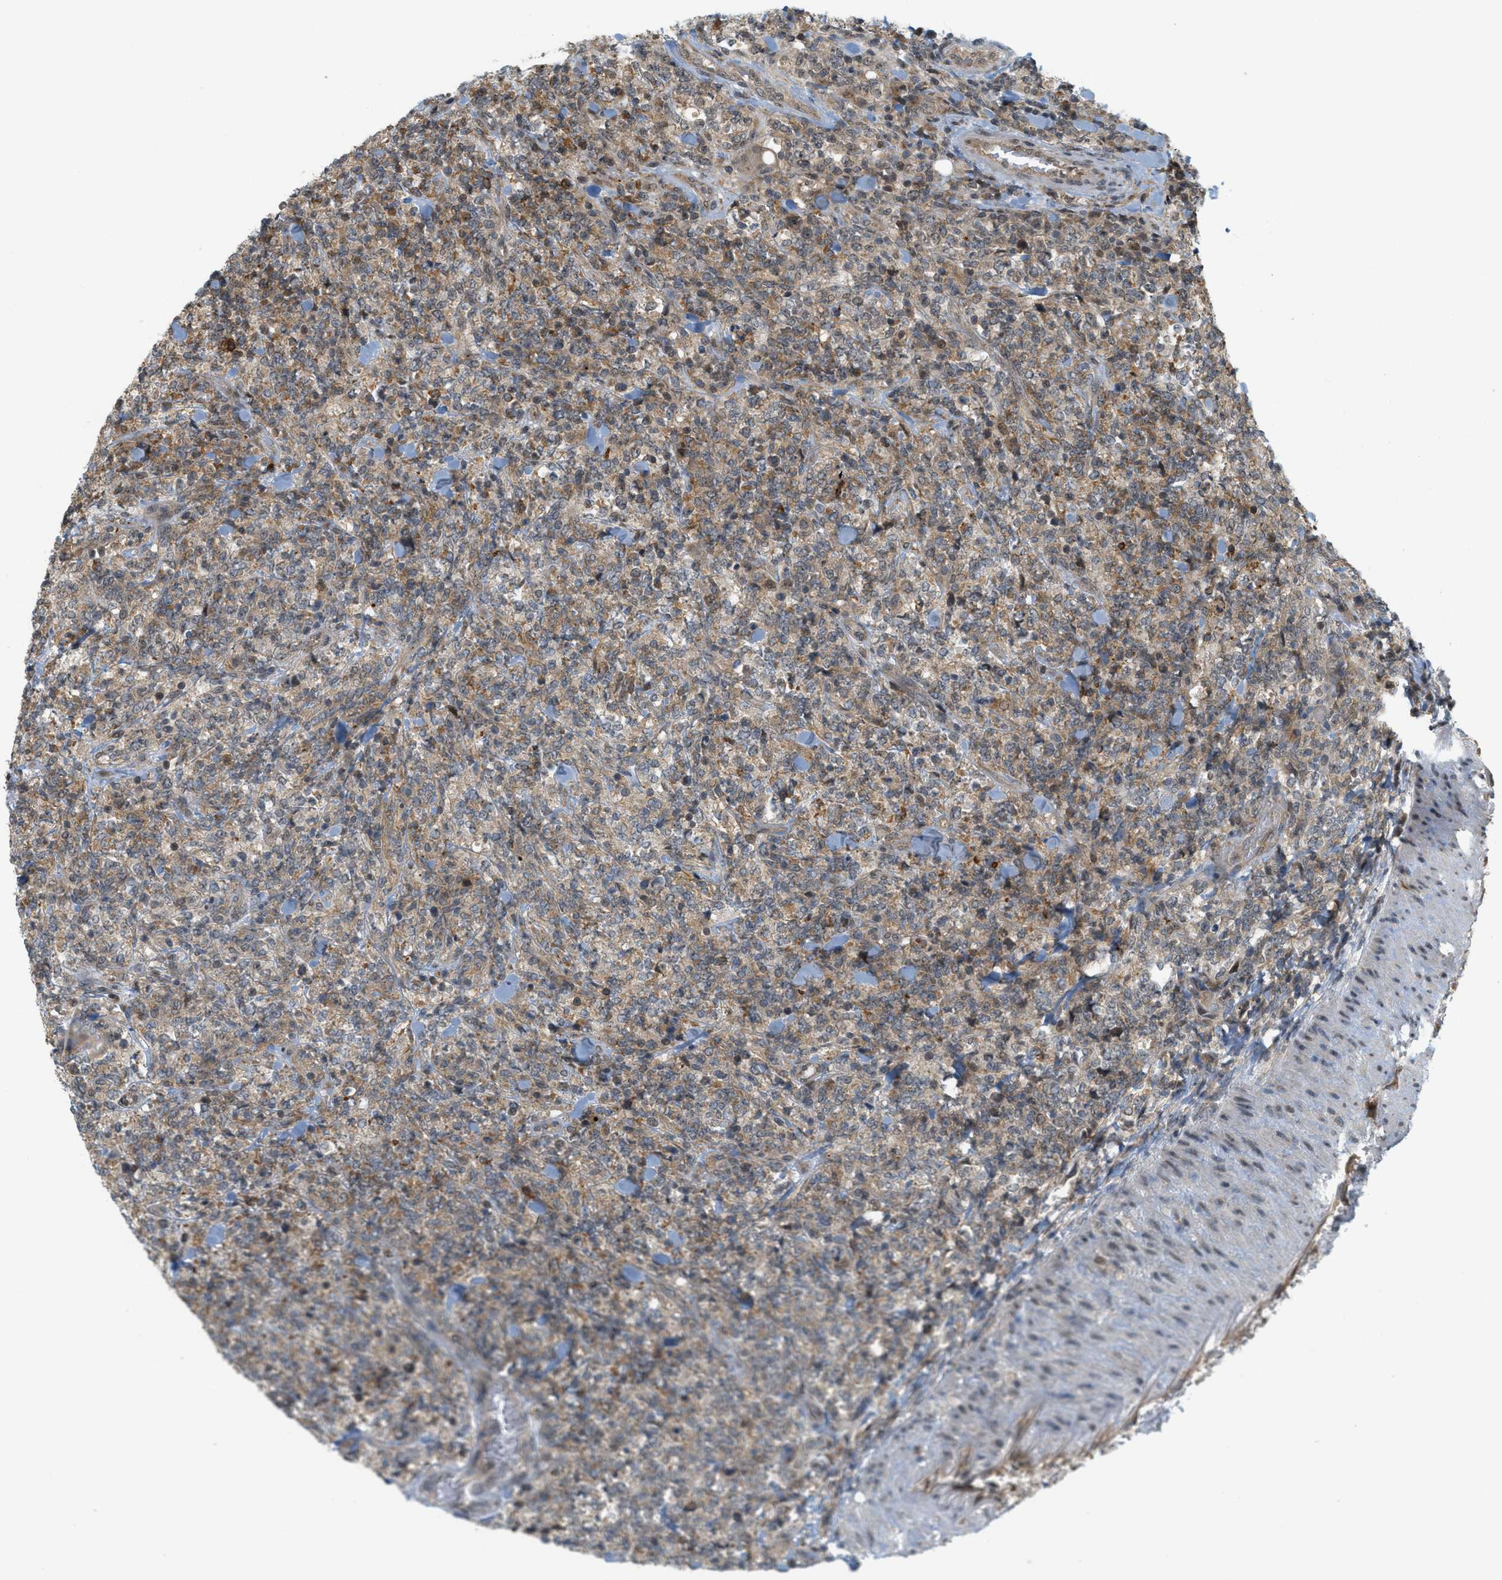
{"staining": {"intensity": "weak", "quantity": "25%-75%", "location": "cytoplasmic/membranous"}, "tissue": "lymphoma", "cell_type": "Tumor cells", "image_type": "cancer", "snomed": [{"axis": "morphology", "description": "Malignant lymphoma, non-Hodgkin's type, High grade"}, {"axis": "topography", "description": "Soft tissue"}], "caption": "The micrograph exhibits immunohistochemical staining of malignant lymphoma, non-Hodgkin's type (high-grade). There is weak cytoplasmic/membranous positivity is present in approximately 25%-75% of tumor cells.", "gene": "PRKD1", "patient": {"sex": "male", "age": 18}}